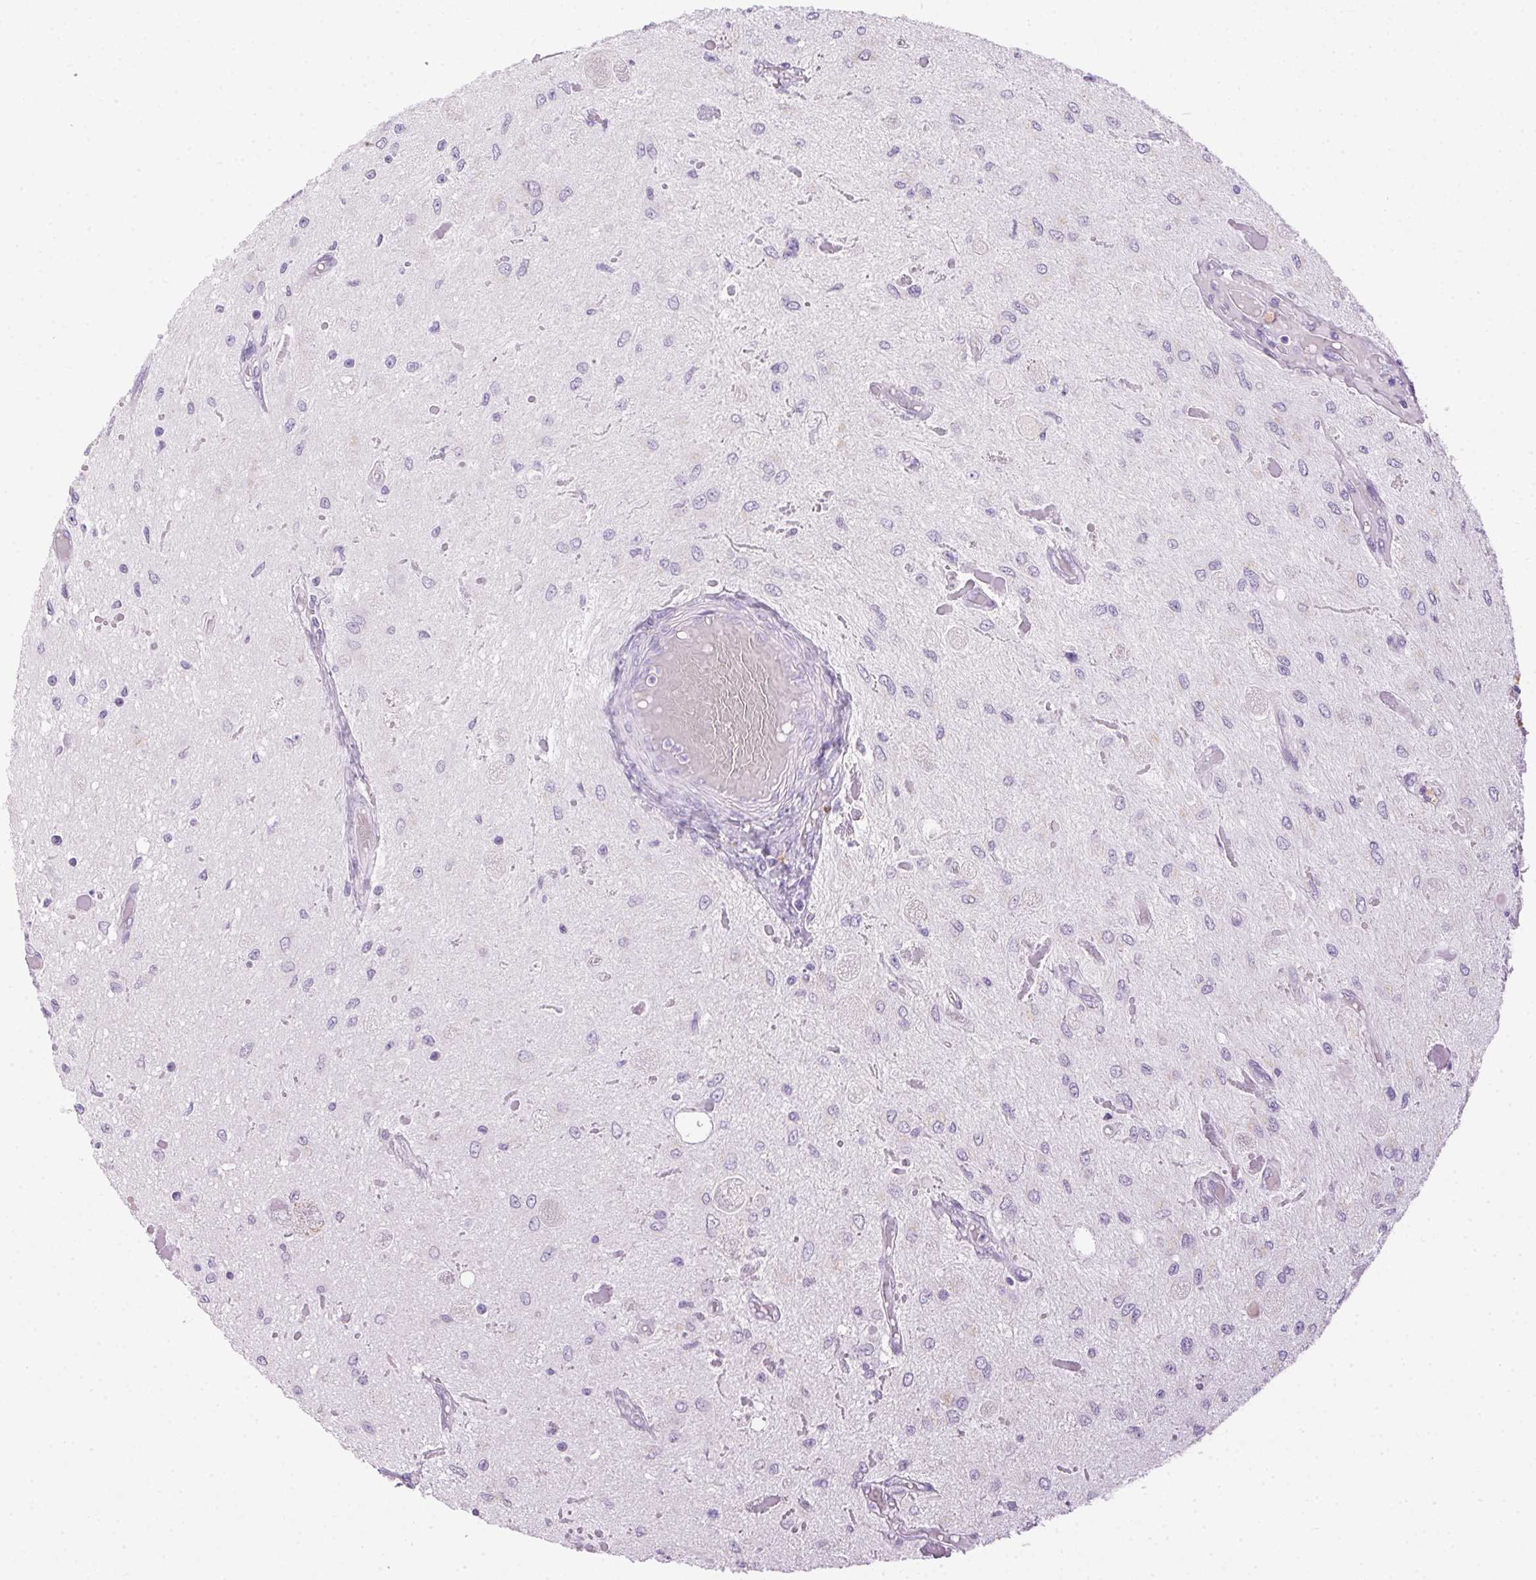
{"staining": {"intensity": "negative", "quantity": "none", "location": "none"}, "tissue": "glioma", "cell_type": "Tumor cells", "image_type": "cancer", "snomed": [{"axis": "morphology", "description": "Glioma, malignant, Low grade"}, {"axis": "topography", "description": "Cerebellum"}], "caption": "An image of malignant low-grade glioma stained for a protein displays no brown staining in tumor cells. (Immunohistochemistry, brightfield microscopy, high magnification).", "gene": "POPDC2", "patient": {"sex": "female", "age": 14}}